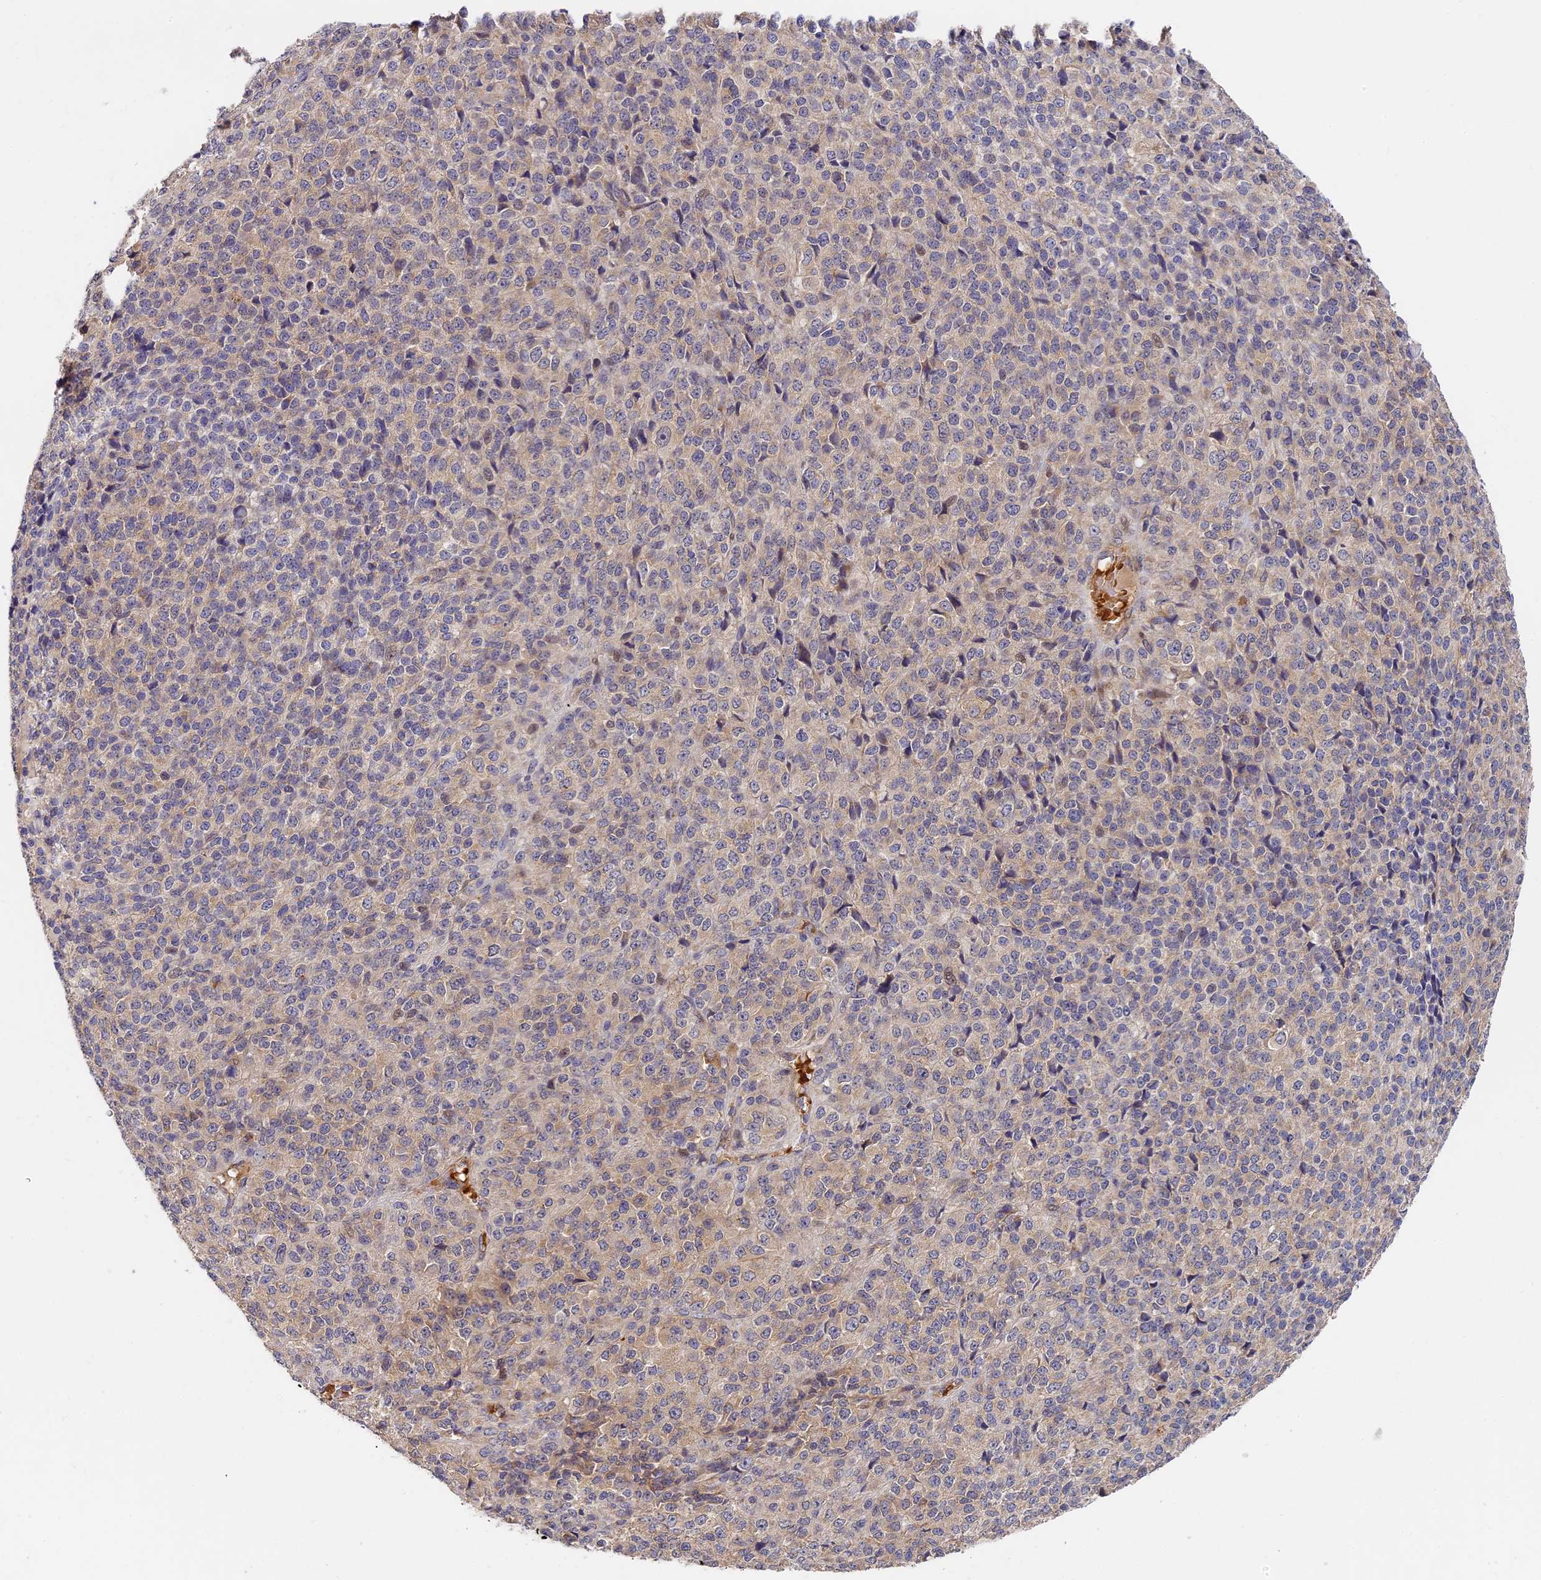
{"staining": {"intensity": "negative", "quantity": "none", "location": "none"}, "tissue": "melanoma", "cell_type": "Tumor cells", "image_type": "cancer", "snomed": [{"axis": "morphology", "description": "Malignant melanoma, Metastatic site"}, {"axis": "topography", "description": "Brain"}], "caption": "Micrograph shows no significant protein positivity in tumor cells of malignant melanoma (metastatic site).", "gene": "MISP3", "patient": {"sex": "female", "age": 56}}